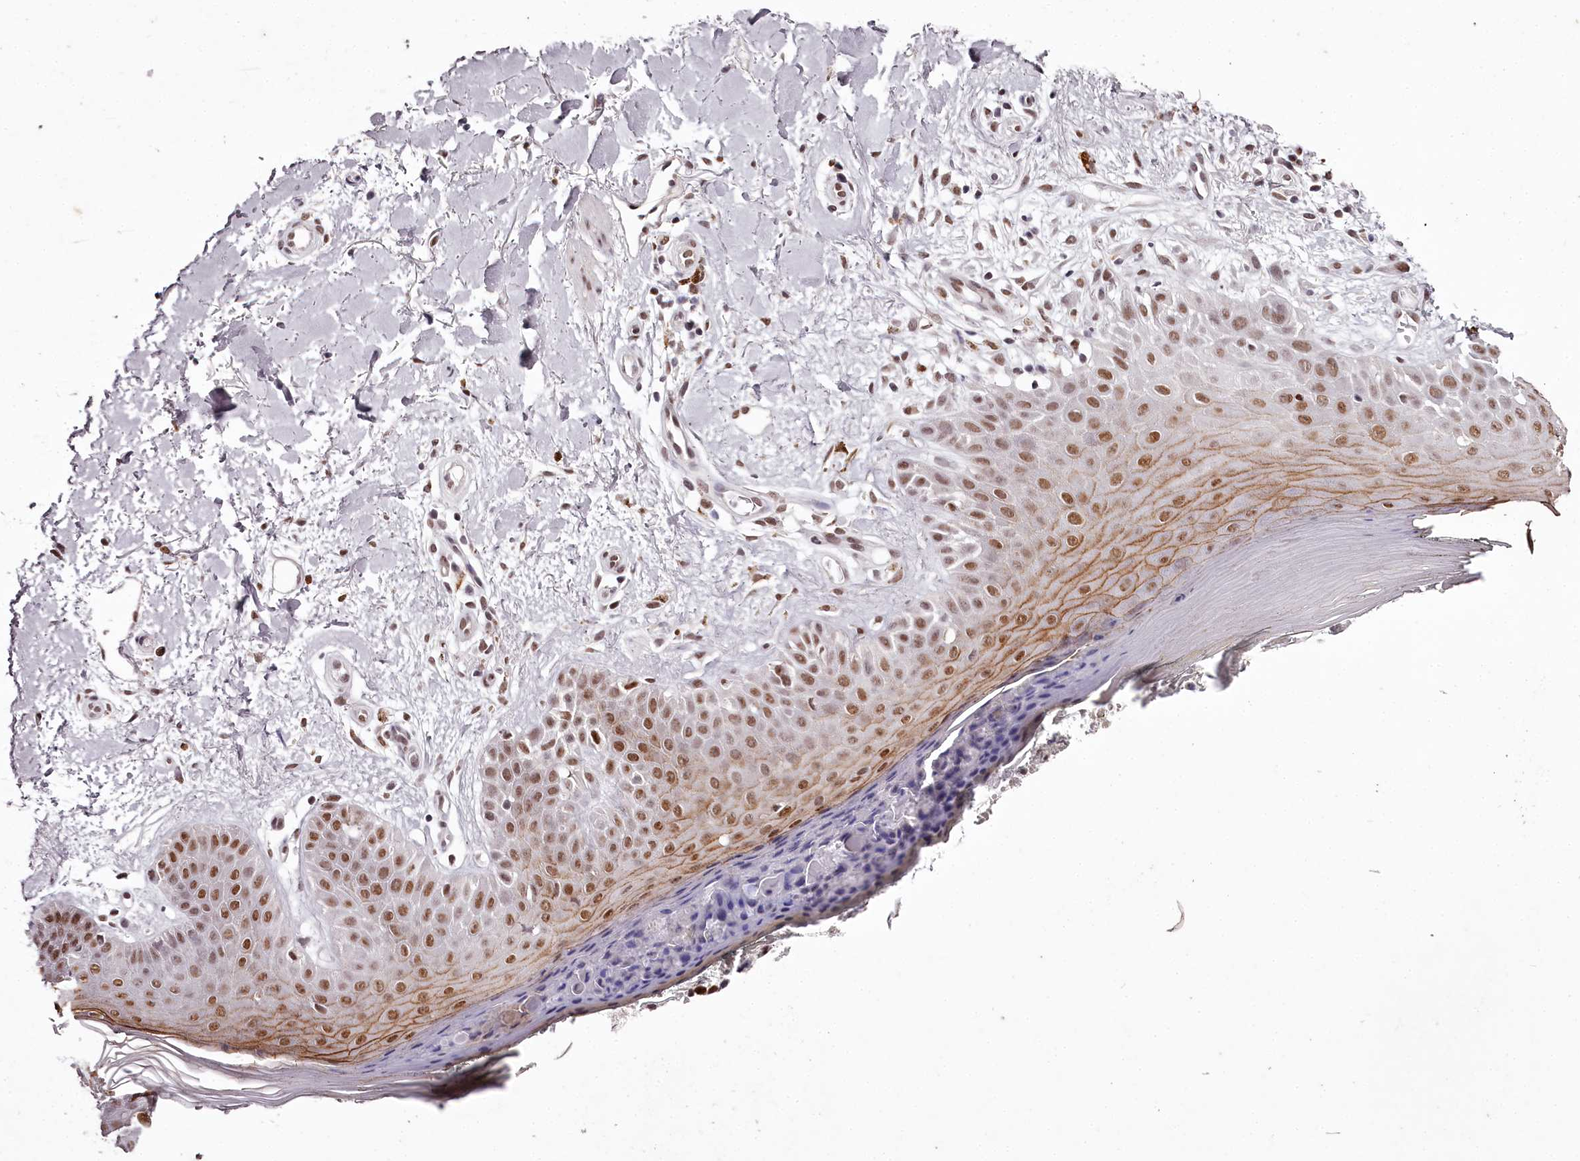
{"staining": {"intensity": "strong", "quantity": ">75%", "location": "nuclear"}, "tissue": "skin", "cell_type": "Fibroblasts", "image_type": "normal", "snomed": [{"axis": "morphology", "description": "Normal tissue, NOS"}, {"axis": "topography", "description": "Skin"}], "caption": "Skin stained with a protein marker shows strong staining in fibroblasts.", "gene": "PSPC1", "patient": {"sex": "female", "age": 64}}